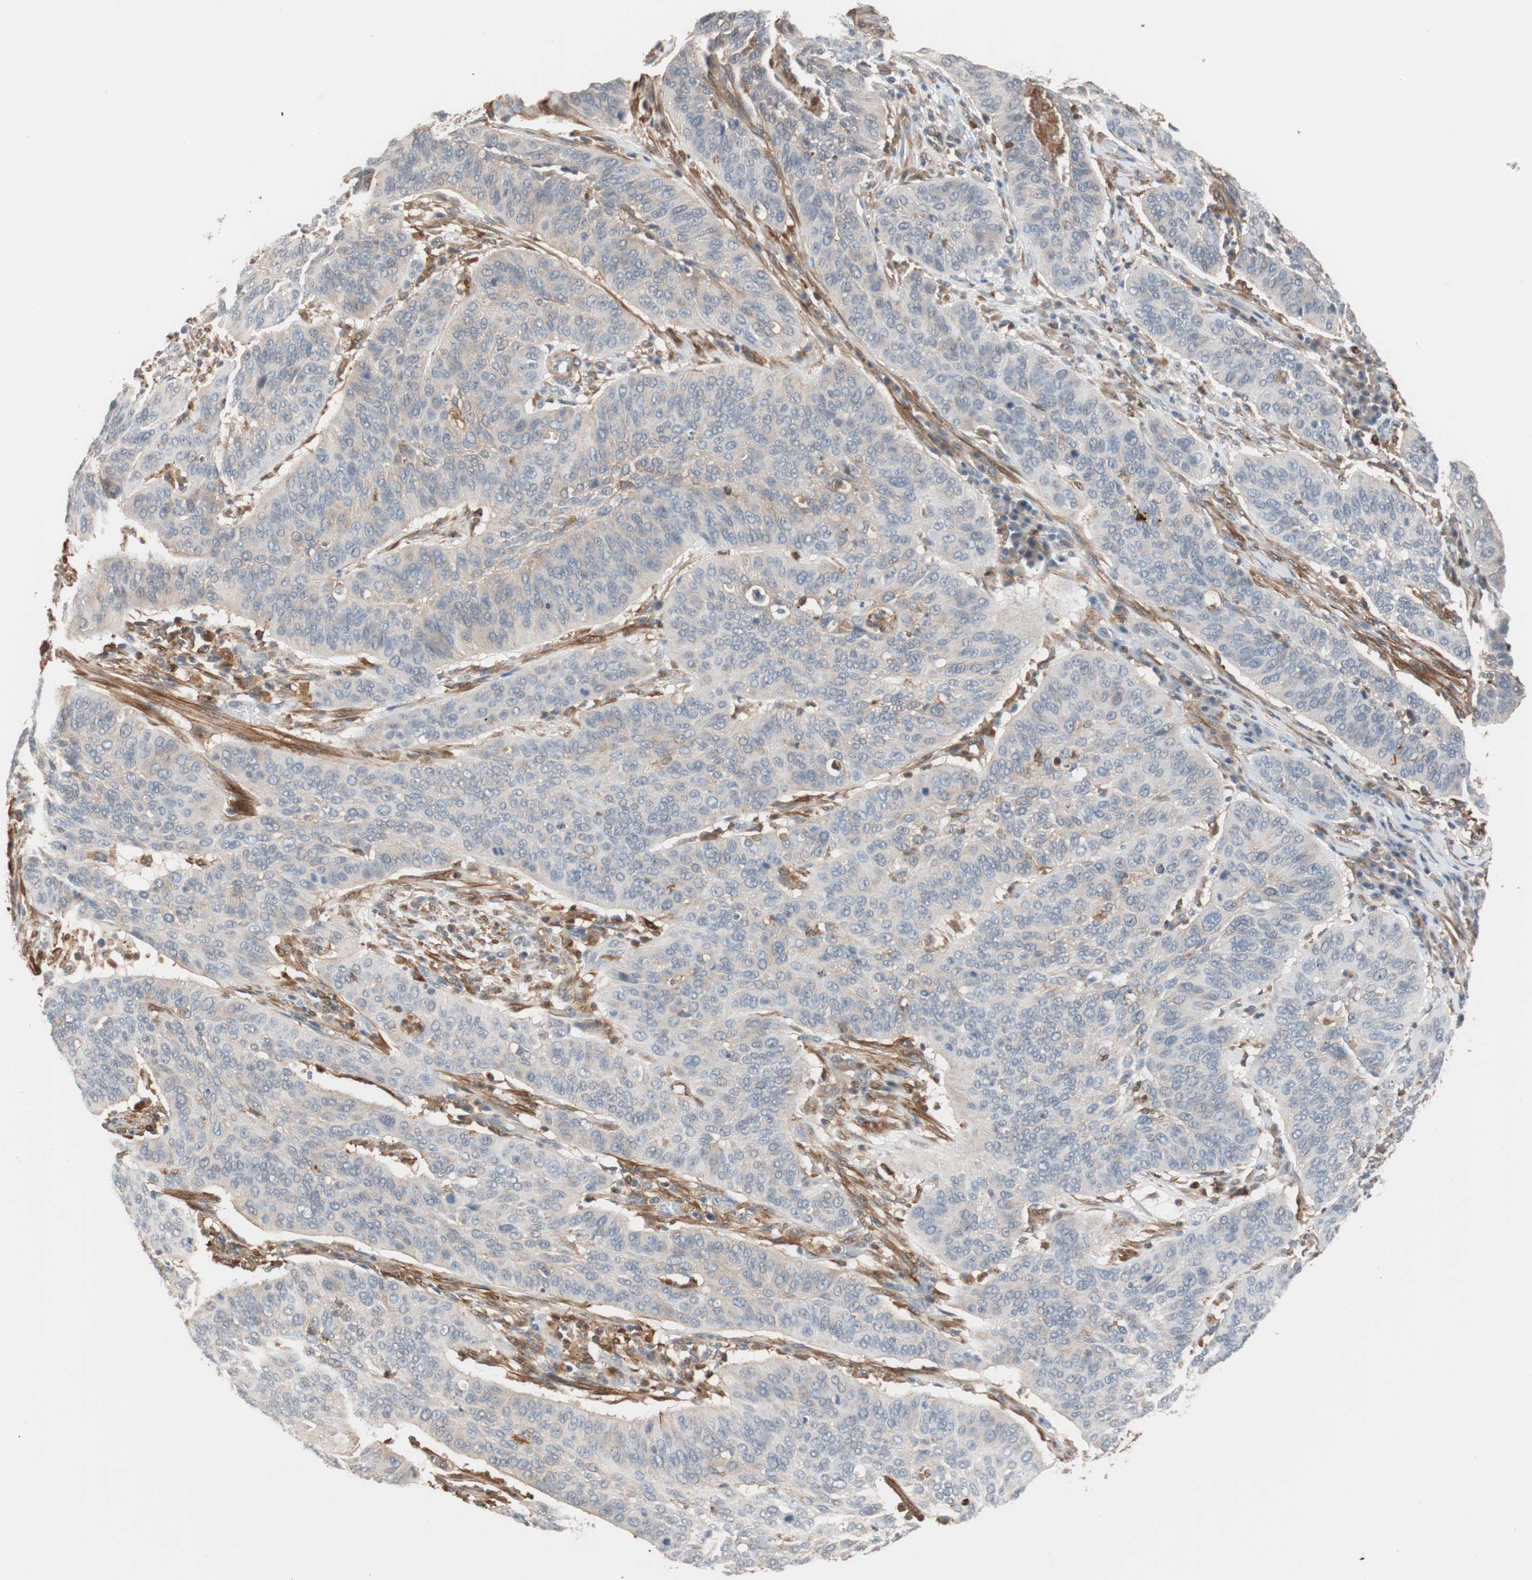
{"staining": {"intensity": "weak", "quantity": "<25%", "location": "cytoplasmic/membranous"}, "tissue": "cervical cancer", "cell_type": "Tumor cells", "image_type": "cancer", "snomed": [{"axis": "morphology", "description": "Squamous cell carcinoma, NOS"}, {"axis": "topography", "description": "Cervix"}], "caption": "Immunohistochemistry image of human cervical cancer (squamous cell carcinoma) stained for a protein (brown), which reveals no positivity in tumor cells. The staining is performed using DAB (3,3'-diaminobenzidine) brown chromogen with nuclei counter-stained in using hematoxylin.", "gene": "LITAF", "patient": {"sex": "female", "age": 39}}